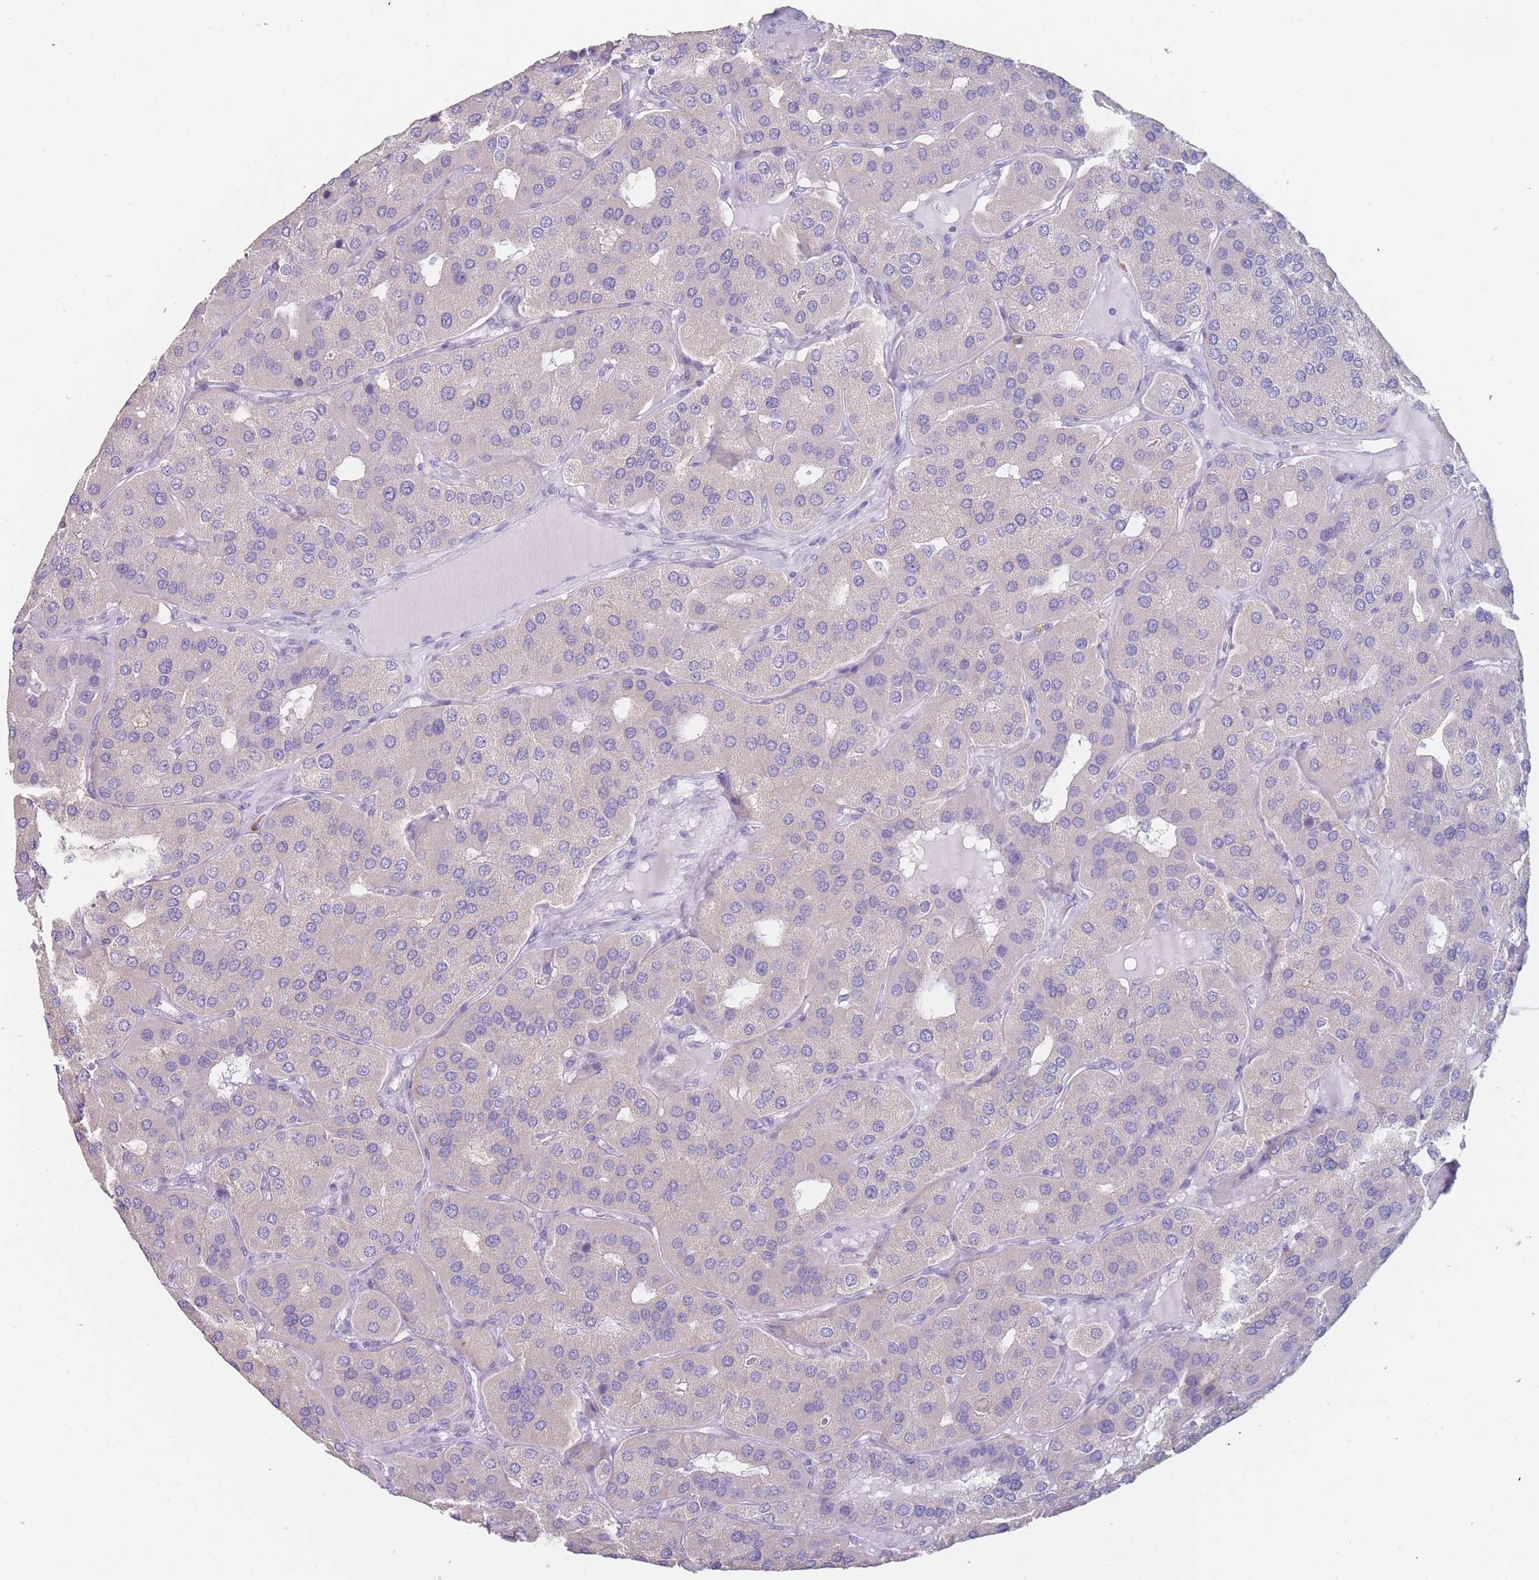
{"staining": {"intensity": "negative", "quantity": "none", "location": "none"}, "tissue": "parathyroid gland", "cell_type": "Glandular cells", "image_type": "normal", "snomed": [{"axis": "morphology", "description": "Normal tissue, NOS"}, {"axis": "morphology", "description": "Adenoma, NOS"}, {"axis": "topography", "description": "Parathyroid gland"}], "caption": "DAB (3,3'-diaminobenzidine) immunohistochemical staining of benign parathyroid gland displays no significant staining in glandular cells.", "gene": "ZNF627", "patient": {"sex": "female", "age": 86}}